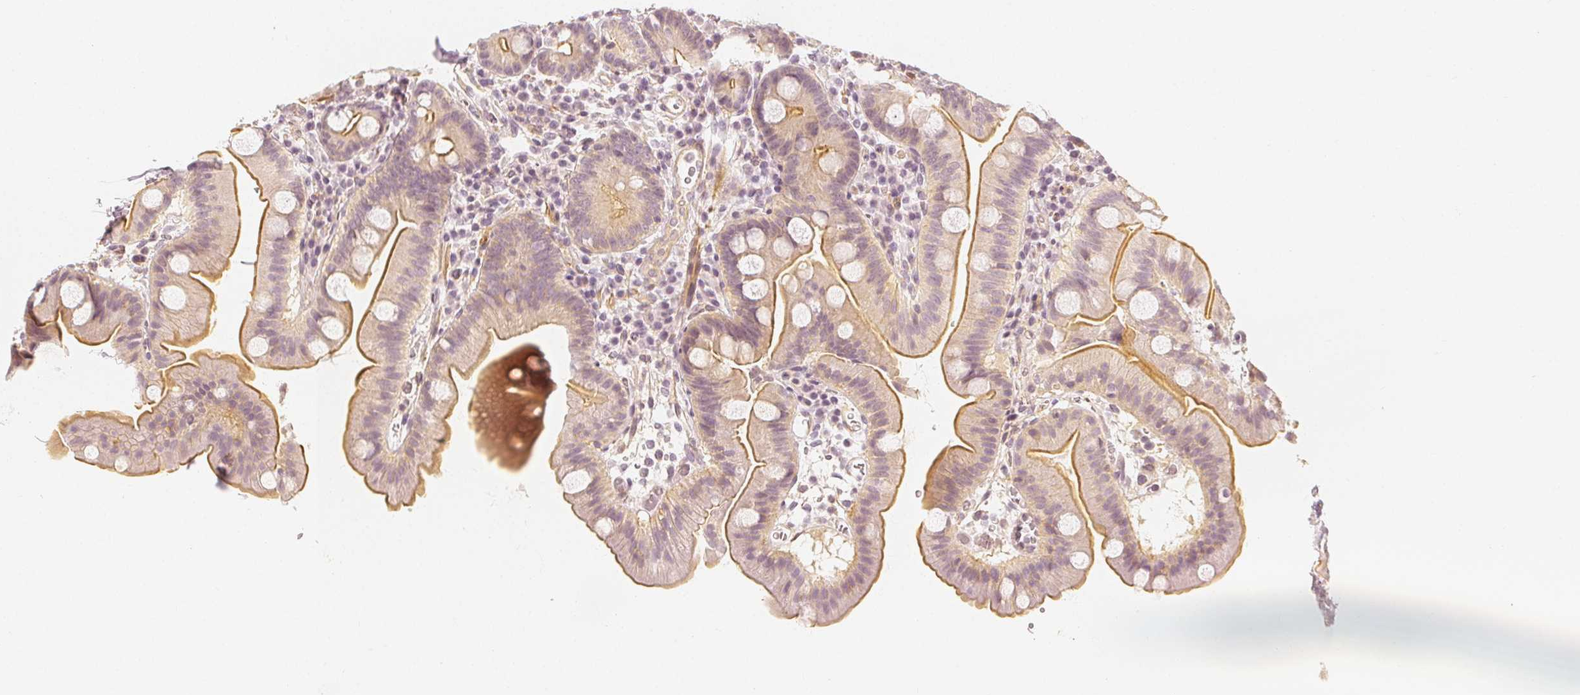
{"staining": {"intensity": "moderate", "quantity": "25%-75%", "location": "cytoplasmic/membranous"}, "tissue": "duodenum", "cell_type": "Glandular cells", "image_type": "normal", "snomed": [{"axis": "morphology", "description": "Normal tissue, NOS"}, {"axis": "topography", "description": "Duodenum"}], "caption": "Immunohistochemical staining of unremarkable duodenum shows medium levels of moderate cytoplasmic/membranous staining in approximately 25%-75% of glandular cells.", "gene": "ARHGAP26", "patient": {"sex": "male", "age": 59}}